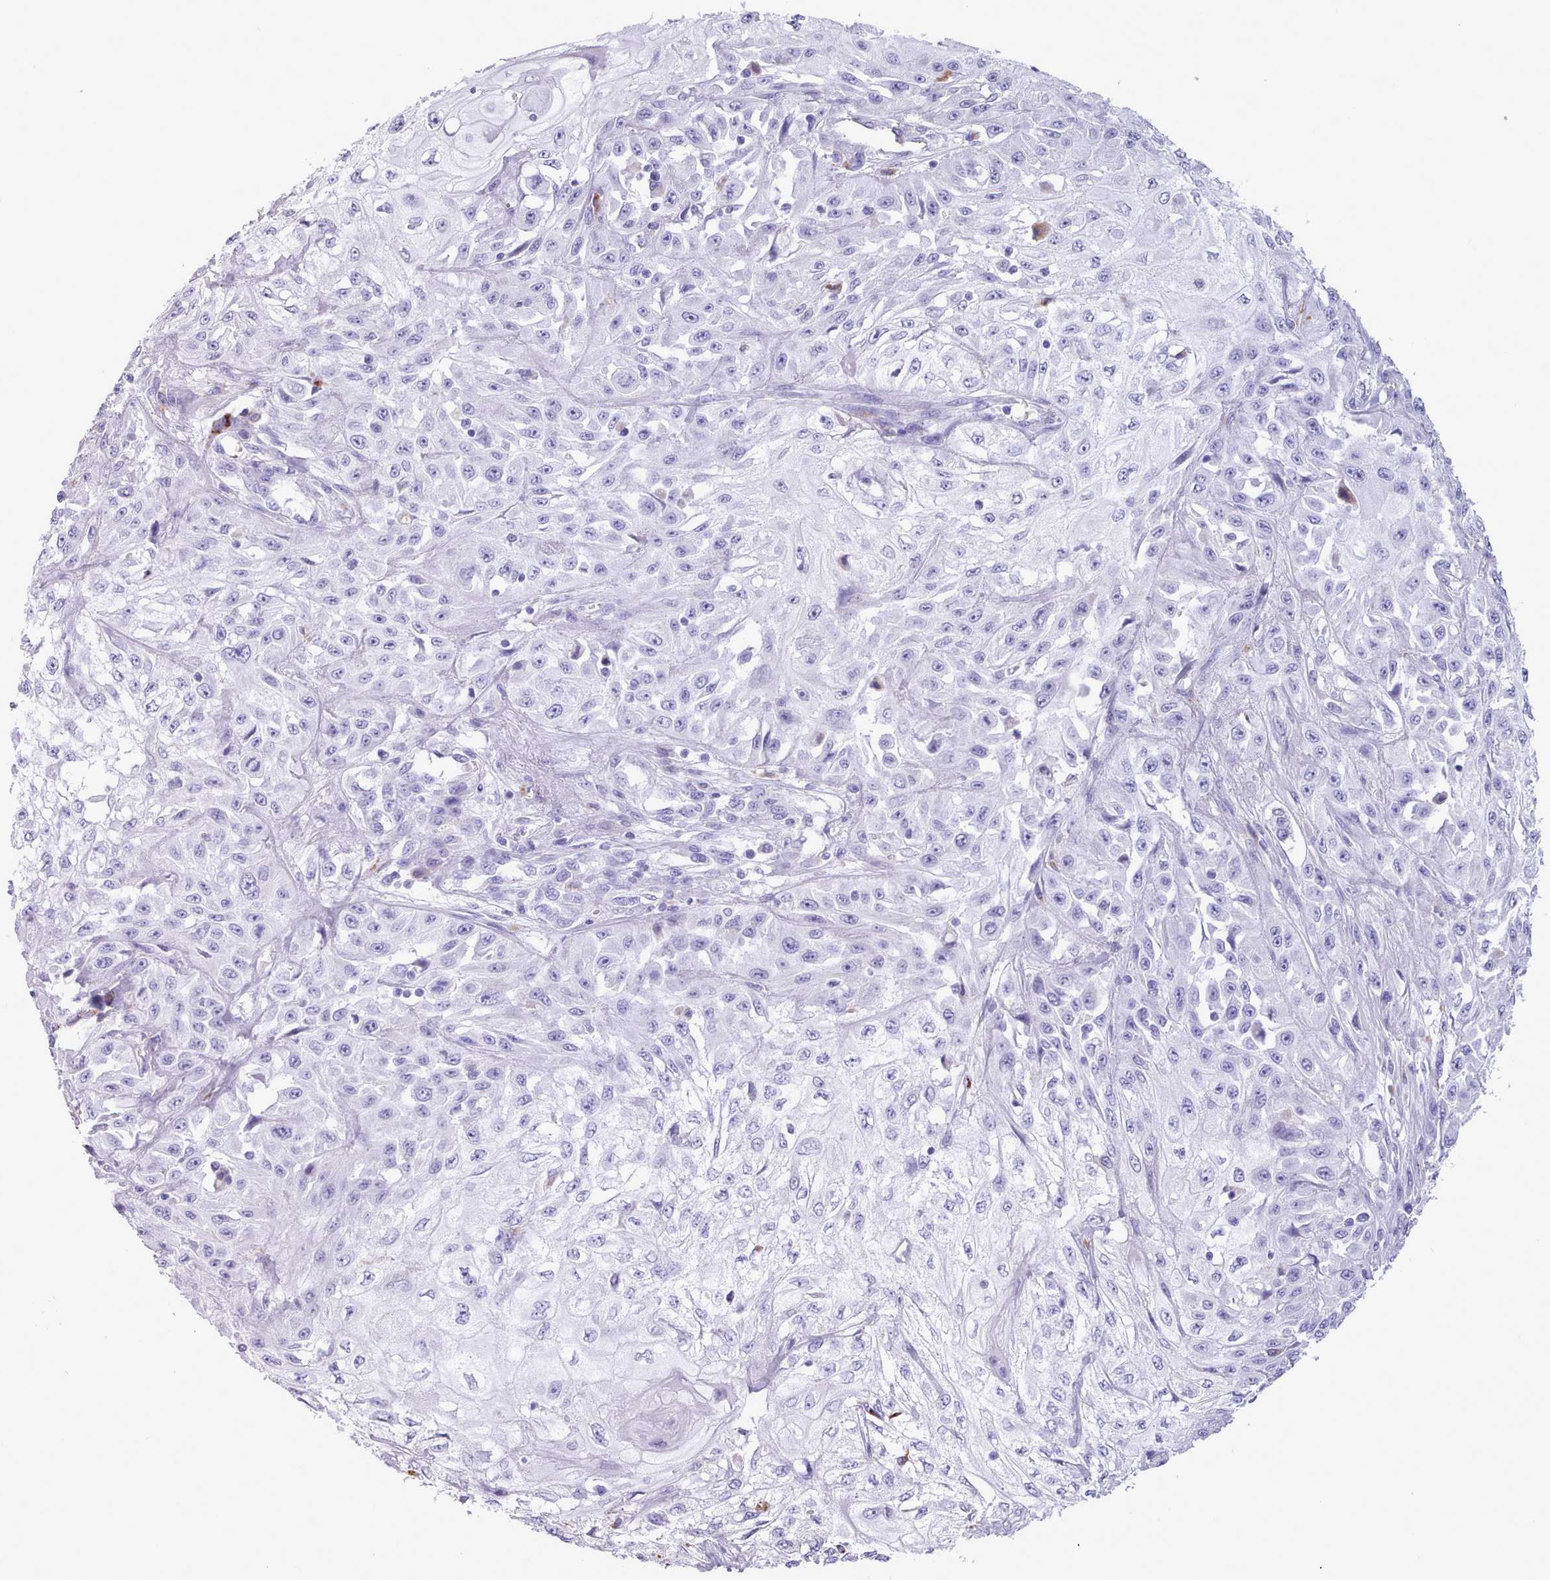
{"staining": {"intensity": "negative", "quantity": "none", "location": "none"}, "tissue": "skin cancer", "cell_type": "Tumor cells", "image_type": "cancer", "snomed": [{"axis": "morphology", "description": "Squamous cell carcinoma, NOS"}, {"axis": "morphology", "description": "Squamous cell carcinoma, metastatic, NOS"}, {"axis": "topography", "description": "Skin"}, {"axis": "topography", "description": "Lymph node"}], "caption": "Human skin cancer (metastatic squamous cell carcinoma) stained for a protein using IHC shows no staining in tumor cells.", "gene": "GAA", "patient": {"sex": "male", "age": 75}}